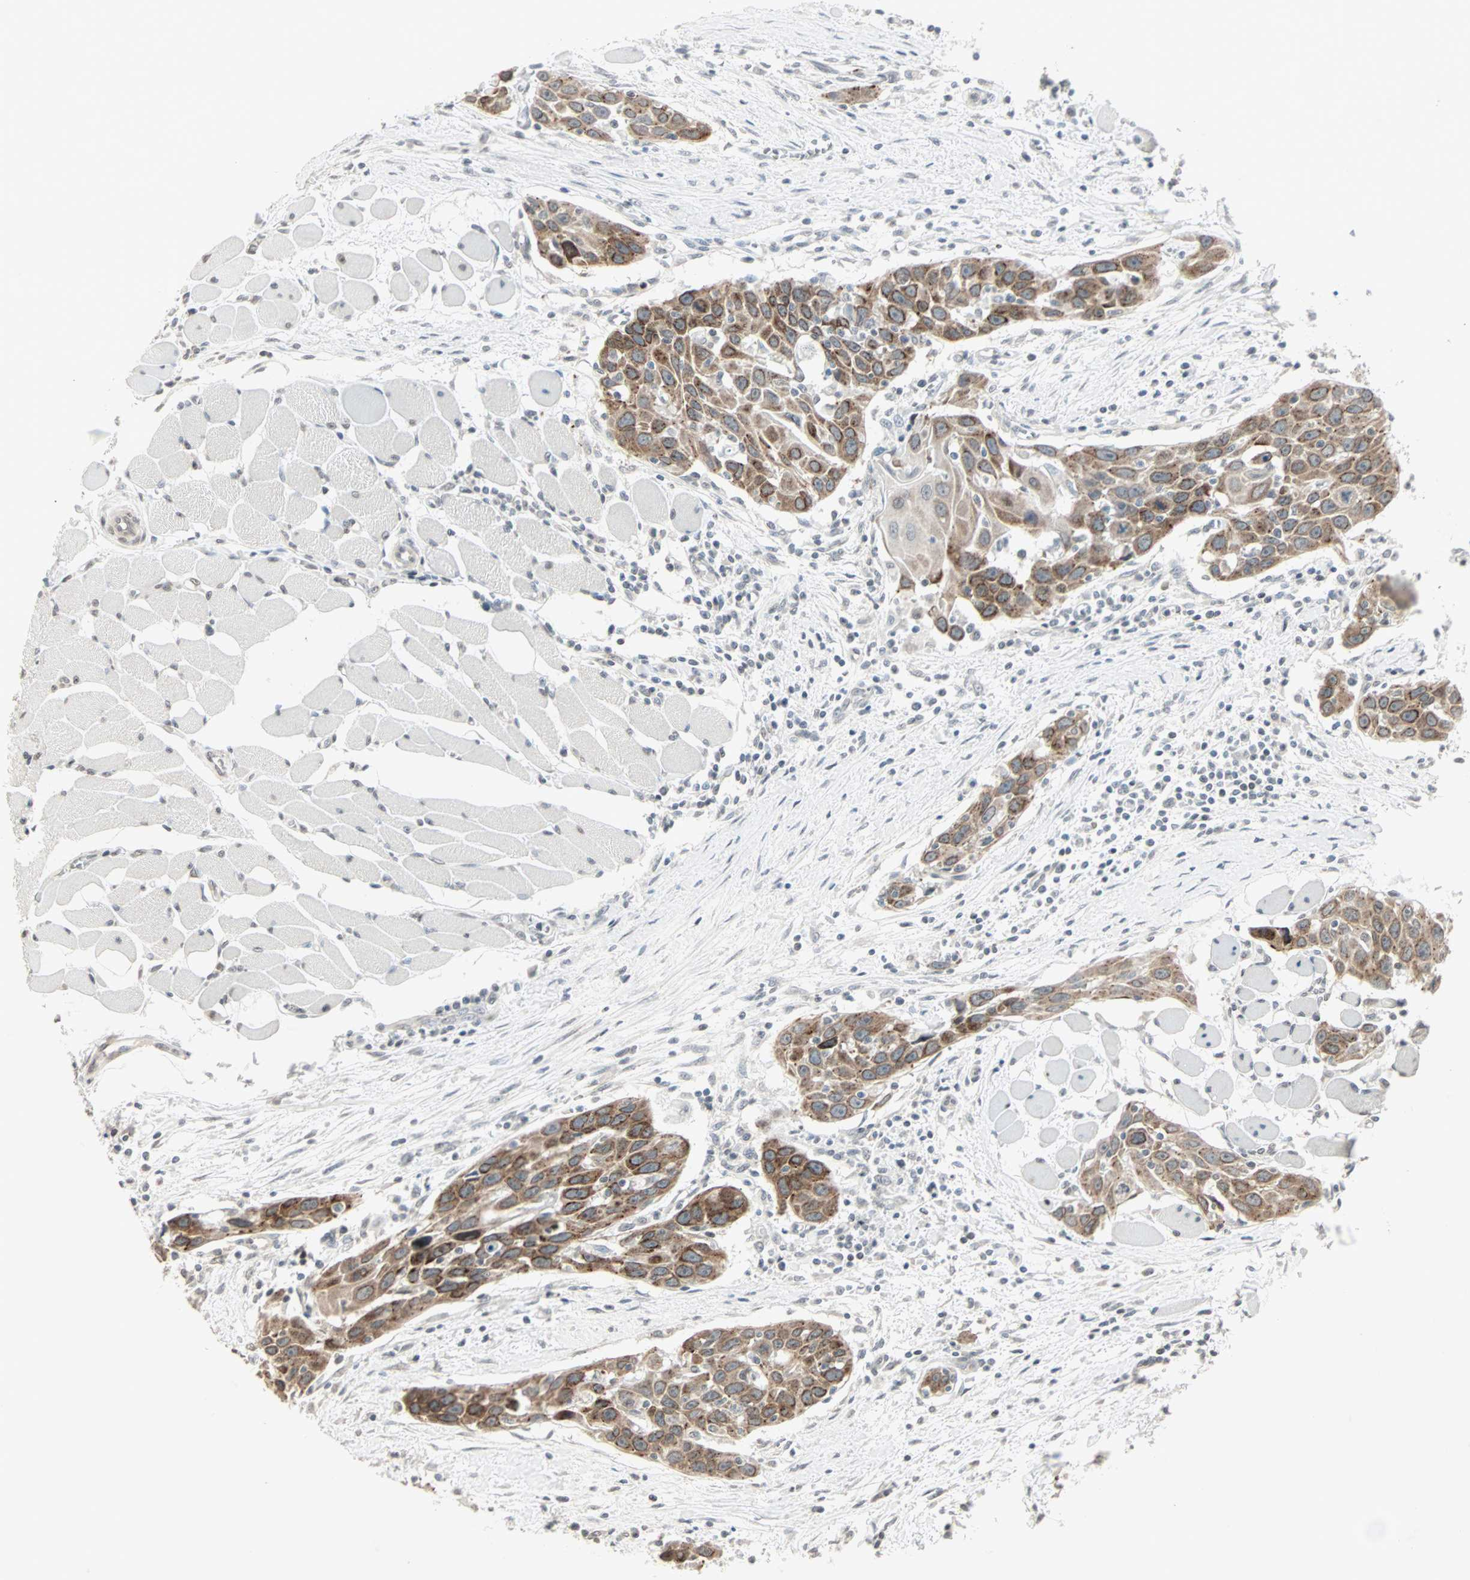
{"staining": {"intensity": "moderate", "quantity": ">75%", "location": "cytoplasmic/membranous"}, "tissue": "head and neck cancer", "cell_type": "Tumor cells", "image_type": "cancer", "snomed": [{"axis": "morphology", "description": "Squamous cell carcinoma, NOS"}, {"axis": "topography", "description": "Oral tissue"}, {"axis": "topography", "description": "Head-Neck"}], "caption": "The histopathology image exhibits immunohistochemical staining of head and neck squamous cell carcinoma. There is moderate cytoplasmic/membranous staining is seen in approximately >75% of tumor cells.", "gene": "CBLC", "patient": {"sex": "female", "age": 50}}